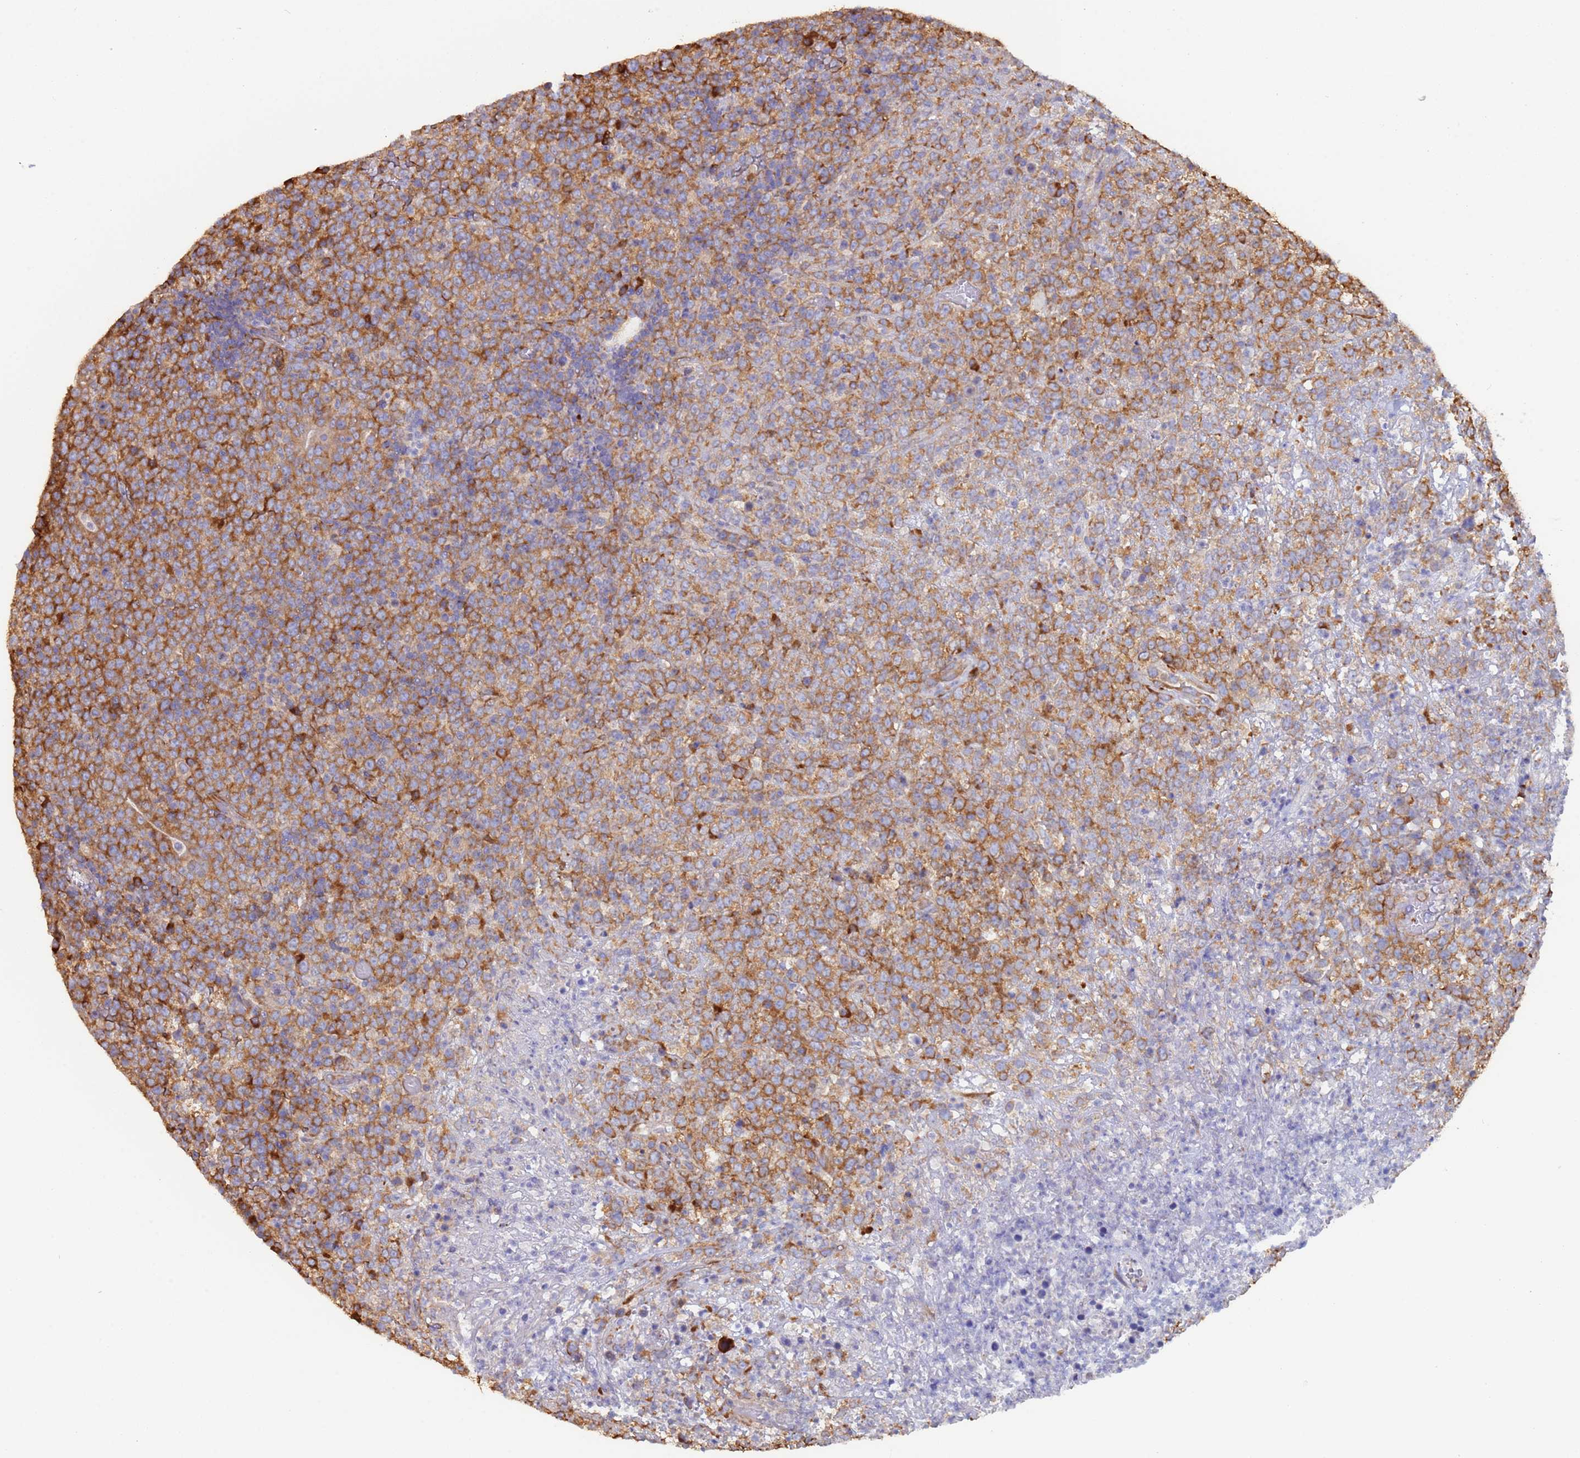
{"staining": {"intensity": "moderate", "quantity": ">75%", "location": "cytoplasmic/membranous"}, "tissue": "lymphoma", "cell_type": "Tumor cells", "image_type": "cancer", "snomed": [{"axis": "morphology", "description": "Malignant lymphoma, non-Hodgkin's type, High grade"}, {"axis": "topography", "description": "Colon"}], "caption": "Lymphoma tissue demonstrates moderate cytoplasmic/membranous expression in approximately >75% of tumor cells, visualized by immunohistochemistry.", "gene": "ZNF844", "patient": {"sex": "female", "age": 53}}